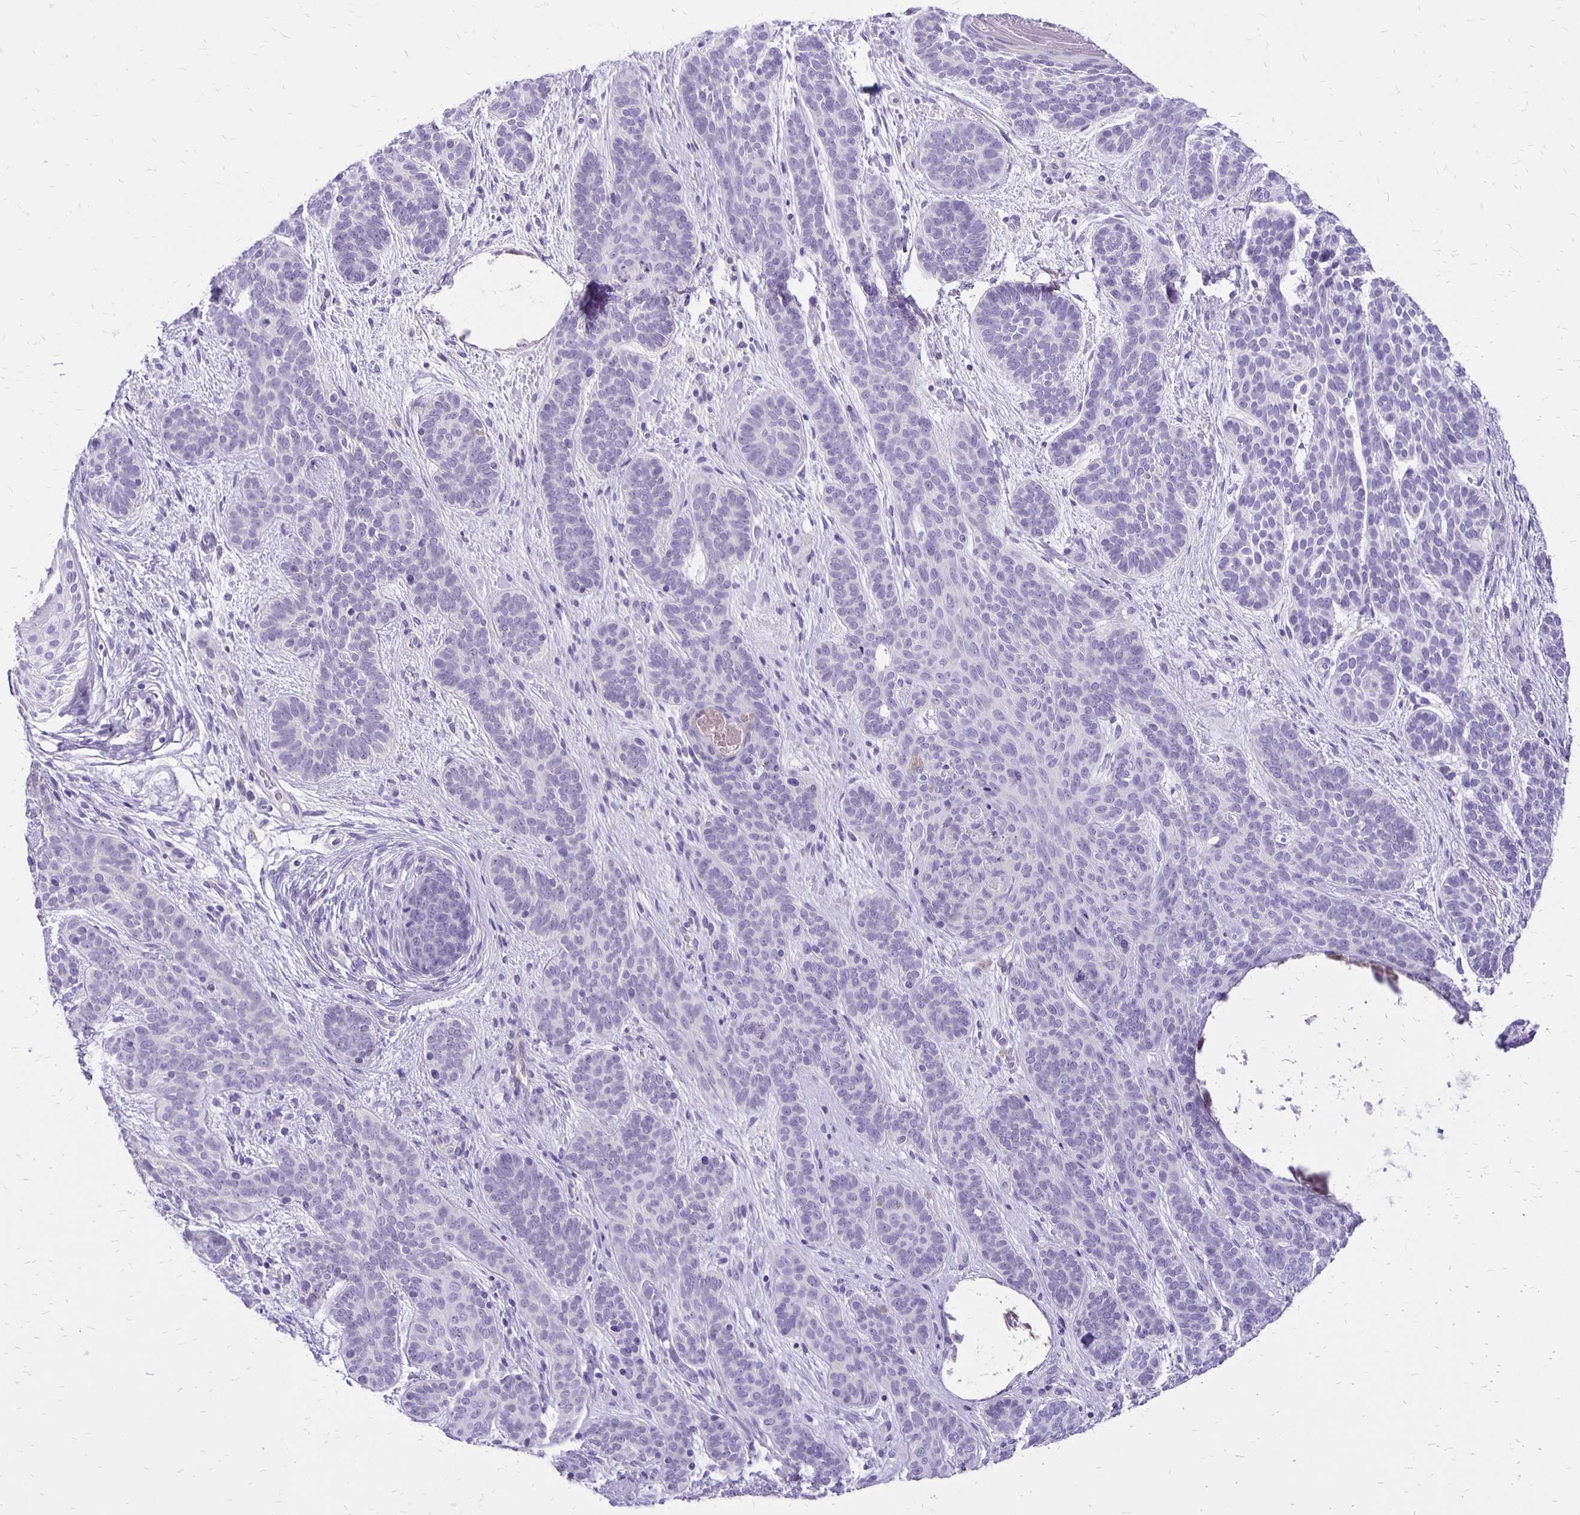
{"staining": {"intensity": "negative", "quantity": "none", "location": "none"}, "tissue": "skin cancer", "cell_type": "Tumor cells", "image_type": "cancer", "snomed": [{"axis": "morphology", "description": "Basal cell carcinoma"}, {"axis": "topography", "description": "Skin"}], "caption": "High power microscopy histopathology image of an immunohistochemistry (IHC) image of skin cancer, revealing no significant positivity in tumor cells.", "gene": "ANKRD45", "patient": {"sex": "female", "age": 82}}